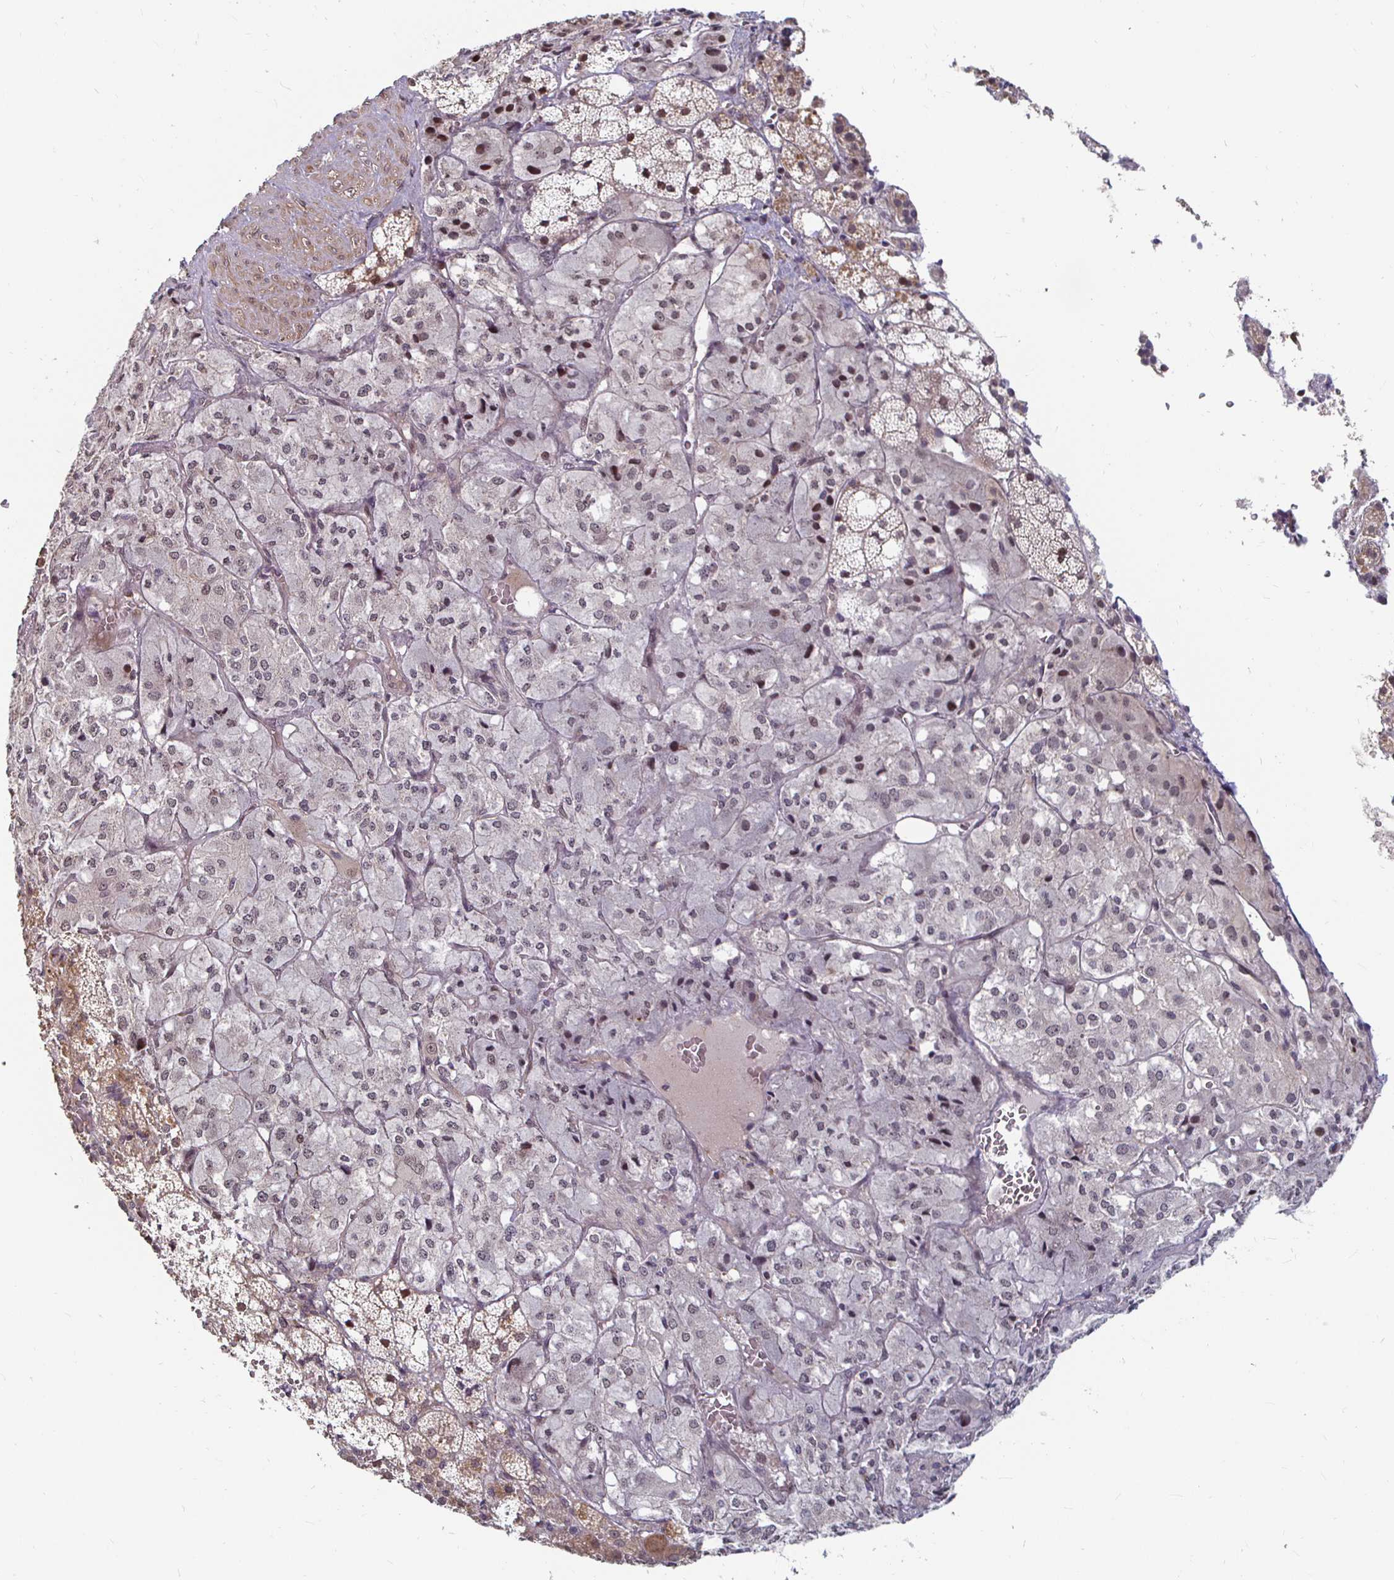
{"staining": {"intensity": "weak", "quantity": ">75%", "location": "nuclear"}, "tissue": "adrenal gland", "cell_type": "Glandular cells", "image_type": "normal", "snomed": [{"axis": "morphology", "description": "Normal tissue, NOS"}, {"axis": "topography", "description": "Adrenal gland"}], "caption": "Weak nuclear protein expression is appreciated in about >75% of glandular cells in adrenal gland. The staining was performed using DAB (3,3'-diaminobenzidine) to visualize the protein expression in brown, while the nuclei were stained in blue with hematoxylin (Magnification: 20x).", "gene": "CAPN11", "patient": {"sex": "male", "age": 53}}